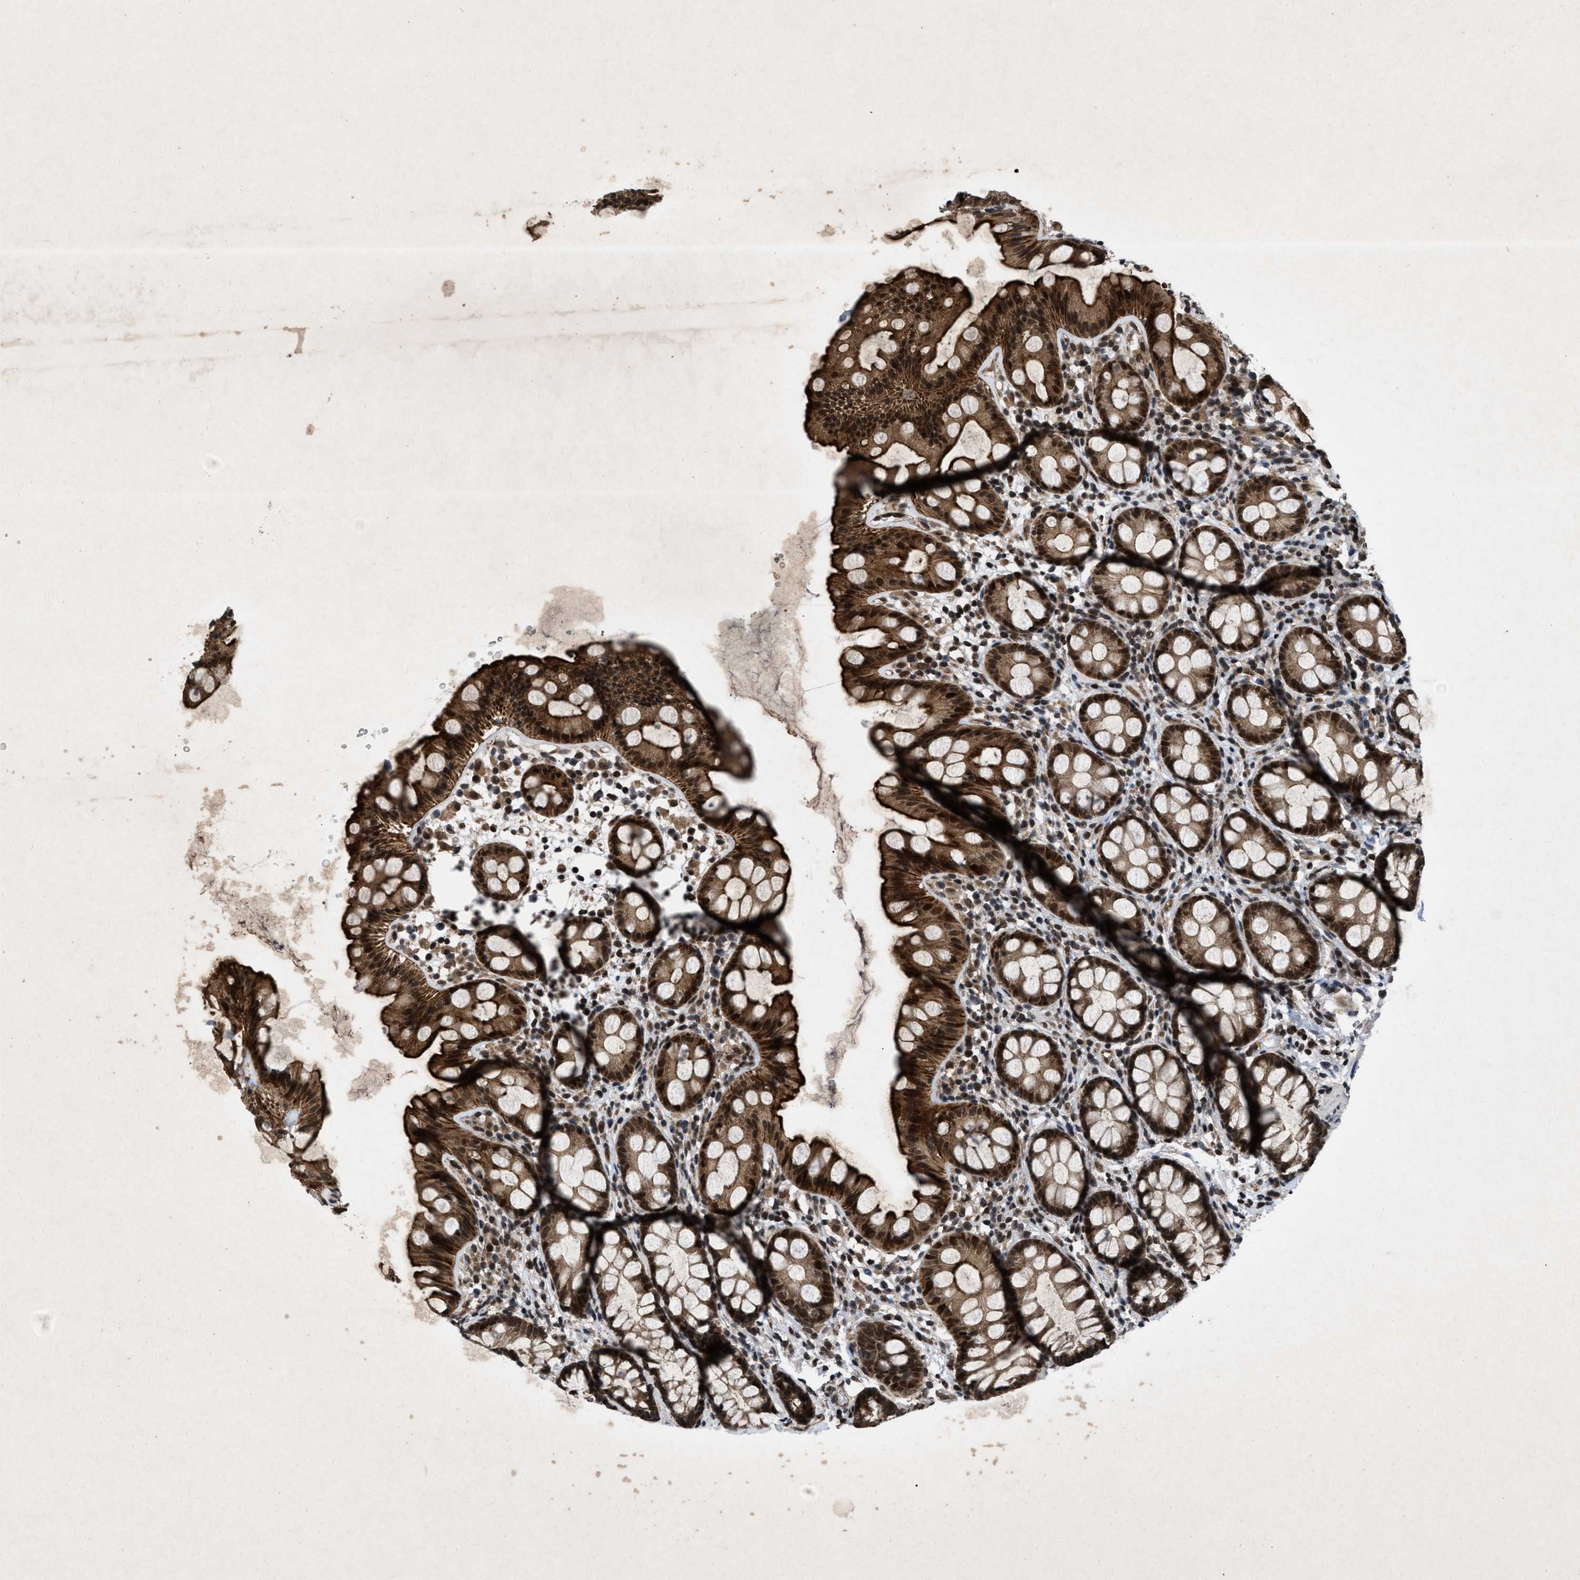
{"staining": {"intensity": "strong", "quantity": ">75%", "location": "cytoplasmic/membranous,nuclear"}, "tissue": "rectum", "cell_type": "Glandular cells", "image_type": "normal", "snomed": [{"axis": "morphology", "description": "Normal tissue, NOS"}, {"axis": "topography", "description": "Rectum"}], "caption": "Immunohistochemistry image of normal human rectum stained for a protein (brown), which exhibits high levels of strong cytoplasmic/membranous,nuclear expression in approximately >75% of glandular cells.", "gene": "ZNHIT1", "patient": {"sex": "female", "age": 65}}